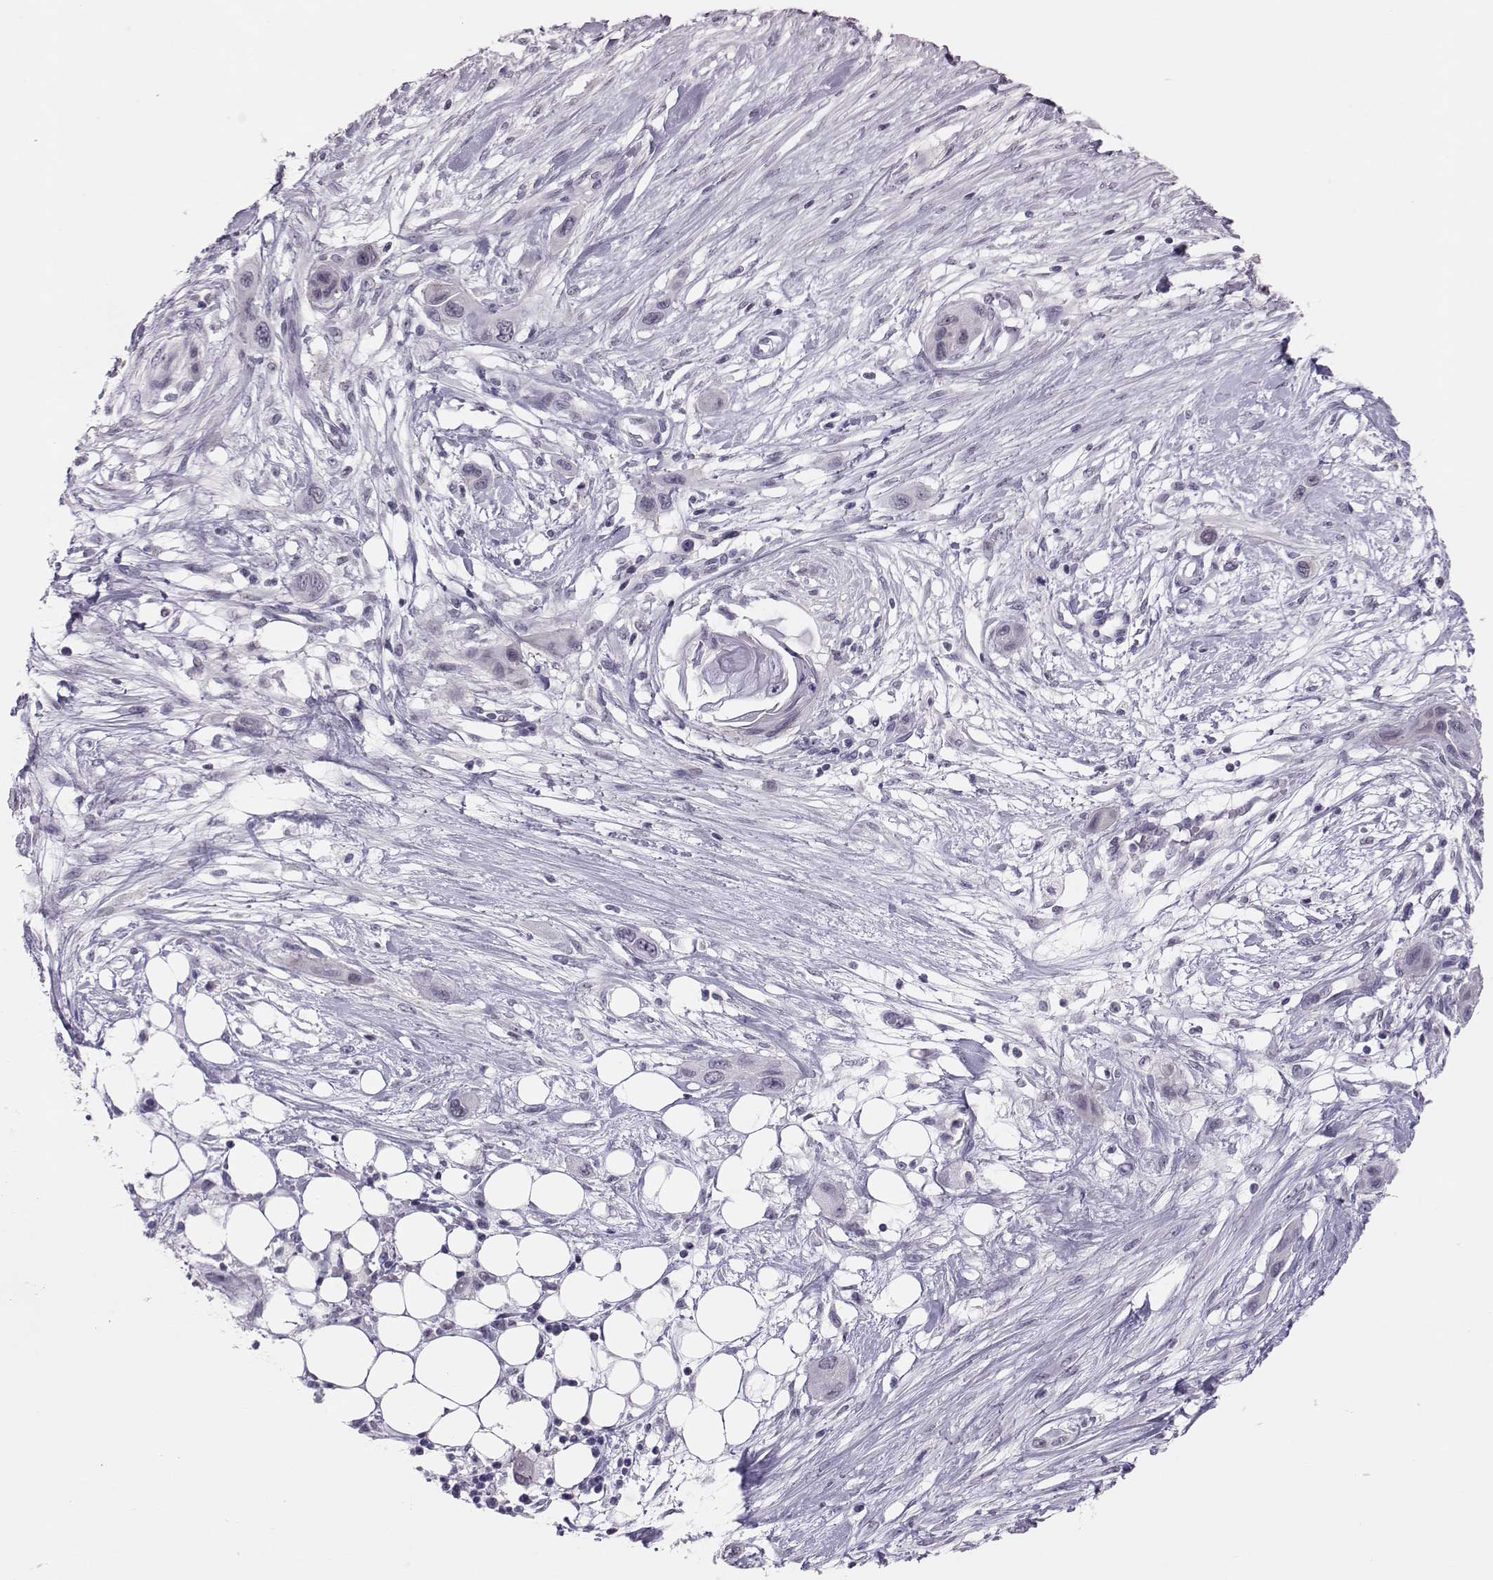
{"staining": {"intensity": "negative", "quantity": "none", "location": "none"}, "tissue": "skin cancer", "cell_type": "Tumor cells", "image_type": "cancer", "snomed": [{"axis": "morphology", "description": "Squamous cell carcinoma, NOS"}, {"axis": "topography", "description": "Skin"}], "caption": "A histopathology image of skin squamous cell carcinoma stained for a protein shows no brown staining in tumor cells. (DAB IHC, high magnification).", "gene": "DNAAF1", "patient": {"sex": "male", "age": 79}}